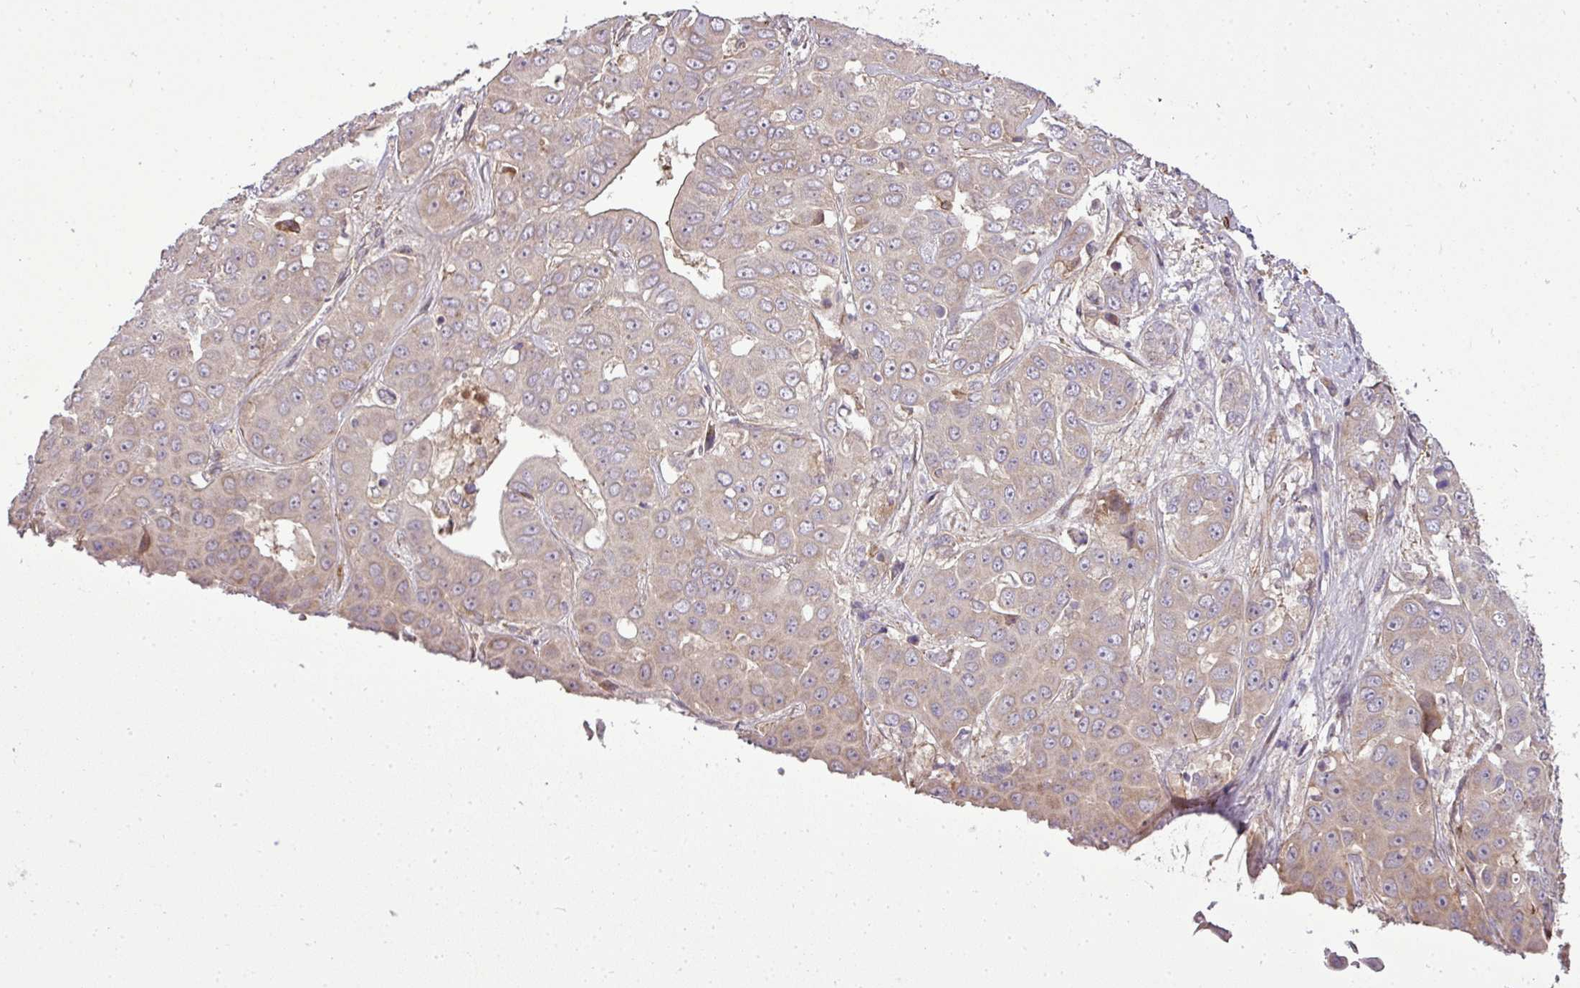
{"staining": {"intensity": "weak", "quantity": ">75%", "location": "cytoplasmic/membranous"}, "tissue": "liver cancer", "cell_type": "Tumor cells", "image_type": "cancer", "snomed": [{"axis": "morphology", "description": "Cholangiocarcinoma"}, {"axis": "topography", "description": "Liver"}], "caption": "Weak cytoplasmic/membranous positivity is seen in about >75% of tumor cells in liver cancer. (Stains: DAB (3,3'-diaminobenzidine) in brown, nuclei in blue, Microscopy: brightfield microscopy at high magnification).", "gene": "PDRG1", "patient": {"sex": "female", "age": 52}}